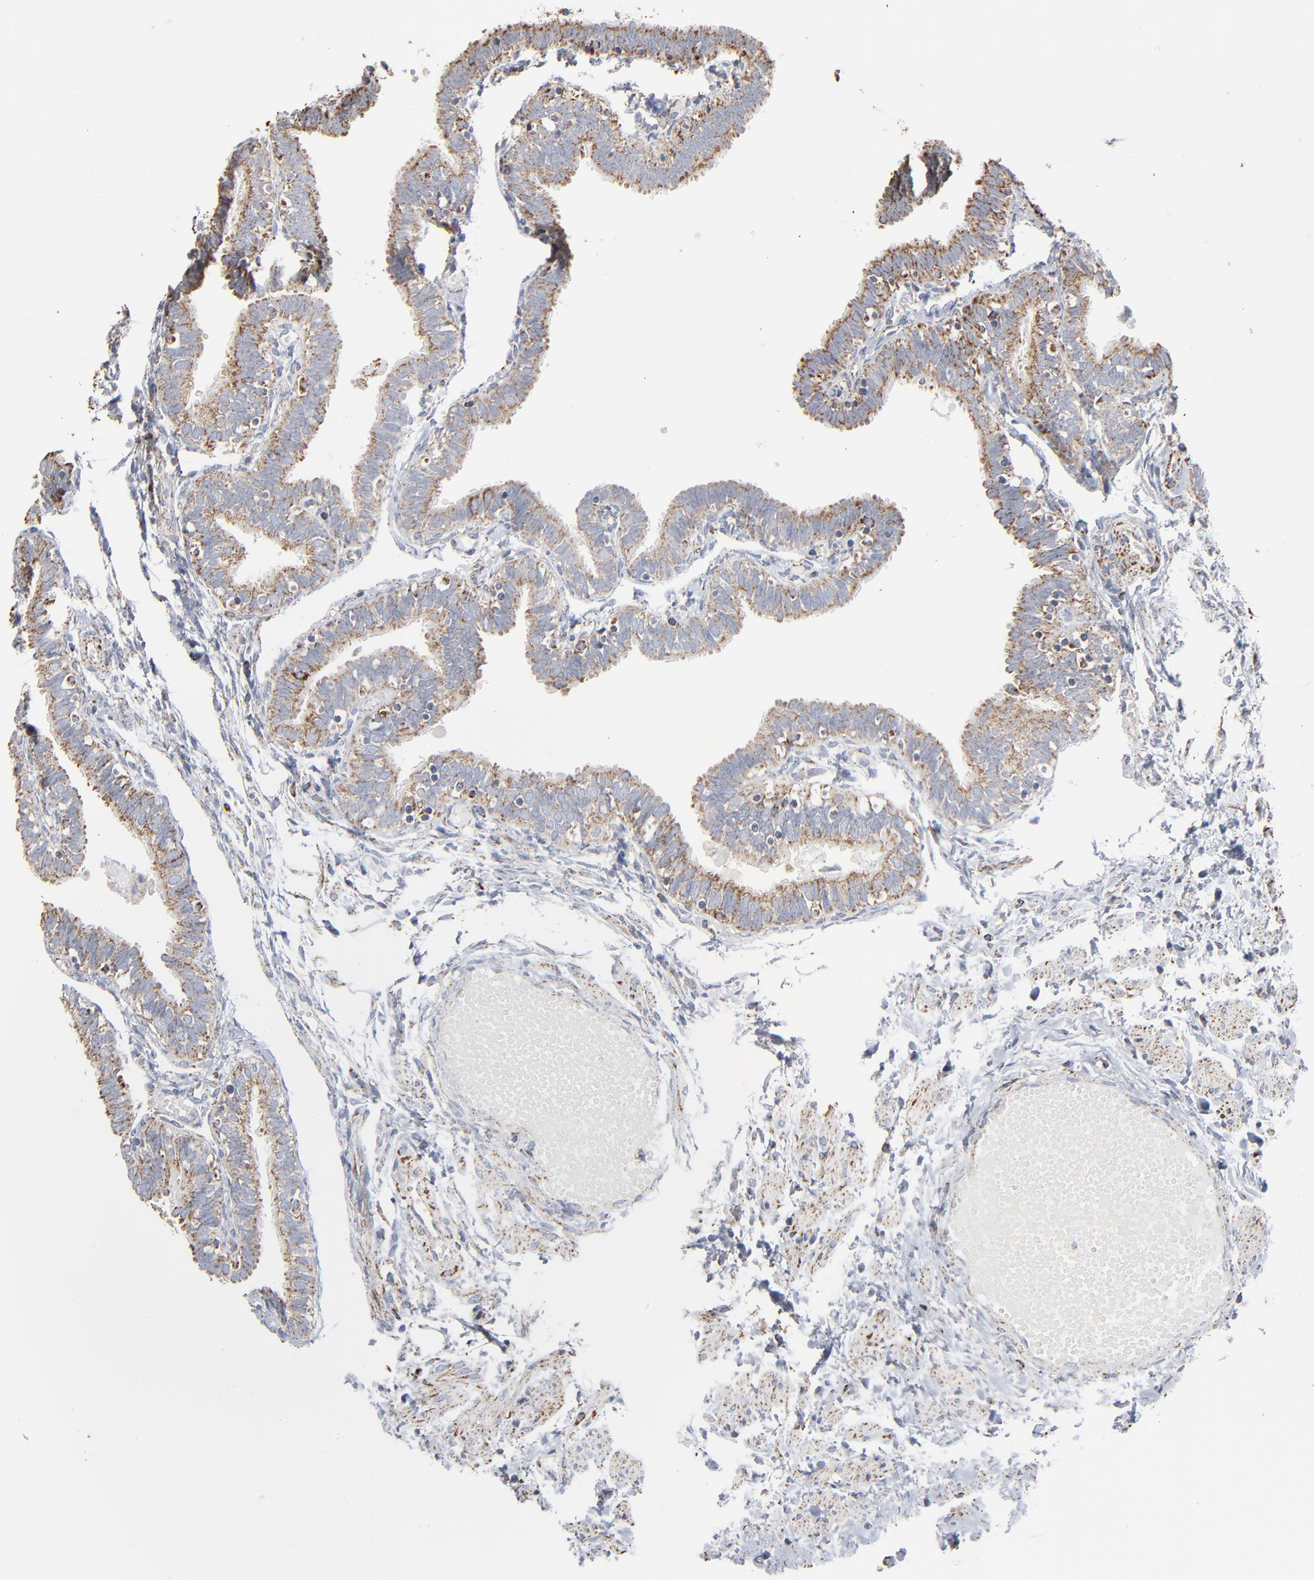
{"staining": {"intensity": "moderate", "quantity": ">75%", "location": "cytoplasmic/membranous"}, "tissue": "fallopian tube", "cell_type": "Glandular cells", "image_type": "normal", "snomed": [{"axis": "morphology", "description": "Normal tissue, NOS"}, {"axis": "topography", "description": "Fallopian tube"}], "caption": "Protein staining shows moderate cytoplasmic/membranous expression in approximately >75% of glandular cells in unremarkable fallopian tube. (brown staining indicates protein expression, while blue staining denotes nuclei).", "gene": "UQCRC1", "patient": {"sex": "female", "age": 46}}